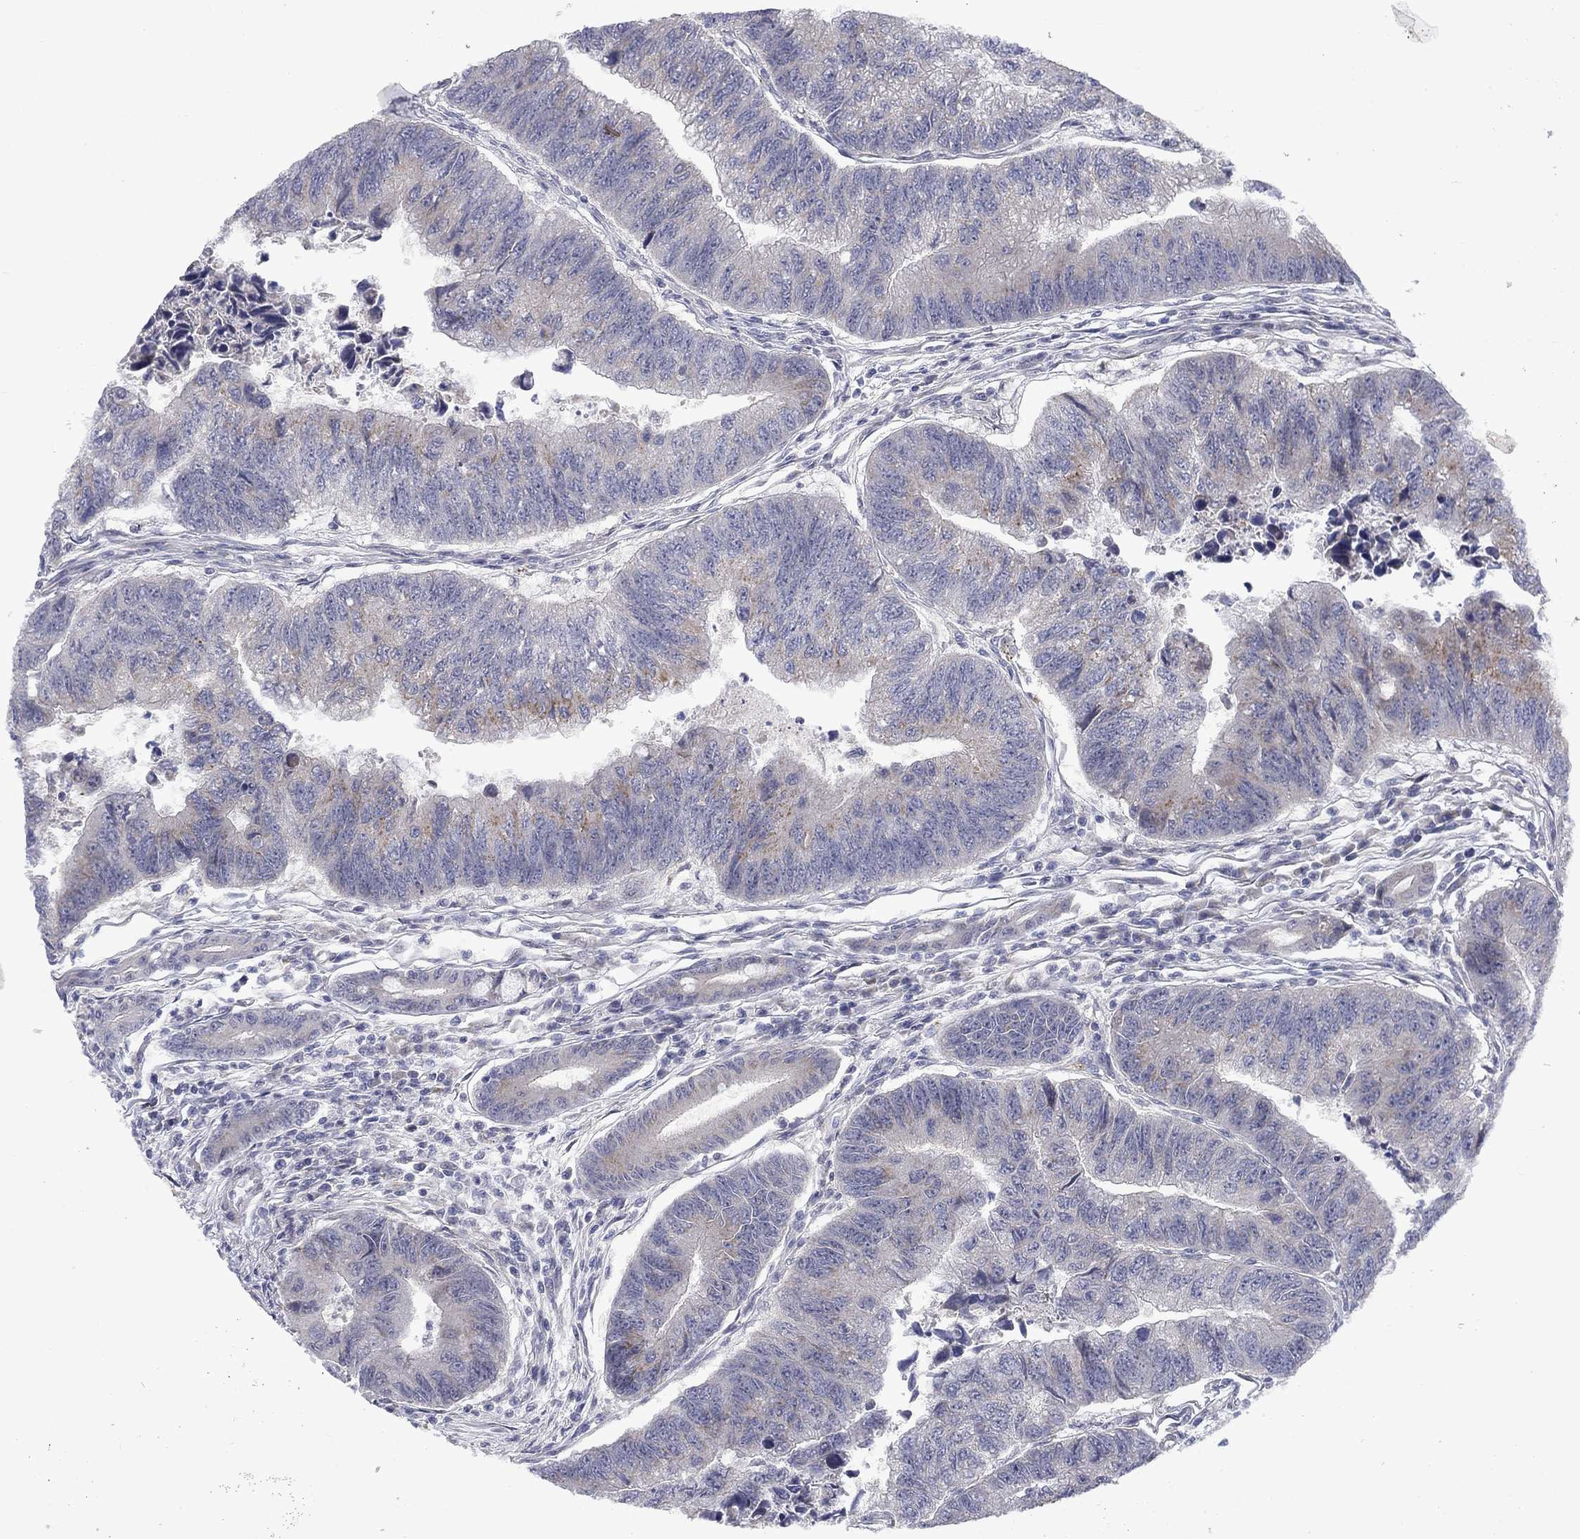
{"staining": {"intensity": "weak", "quantity": "<25%", "location": "cytoplasmic/membranous"}, "tissue": "colorectal cancer", "cell_type": "Tumor cells", "image_type": "cancer", "snomed": [{"axis": "morphology", "description": "Adenocarcinoma, NOS"}, {"axis": "topography", "description": "Colon"}], "caption": "A high-resolution image shows immunohistochemistry staining of colorectal cancer, which shows no significant expression in tumor cells.", "gene": "FAM3B", "patient": {"sex": "female", "age": 65}}